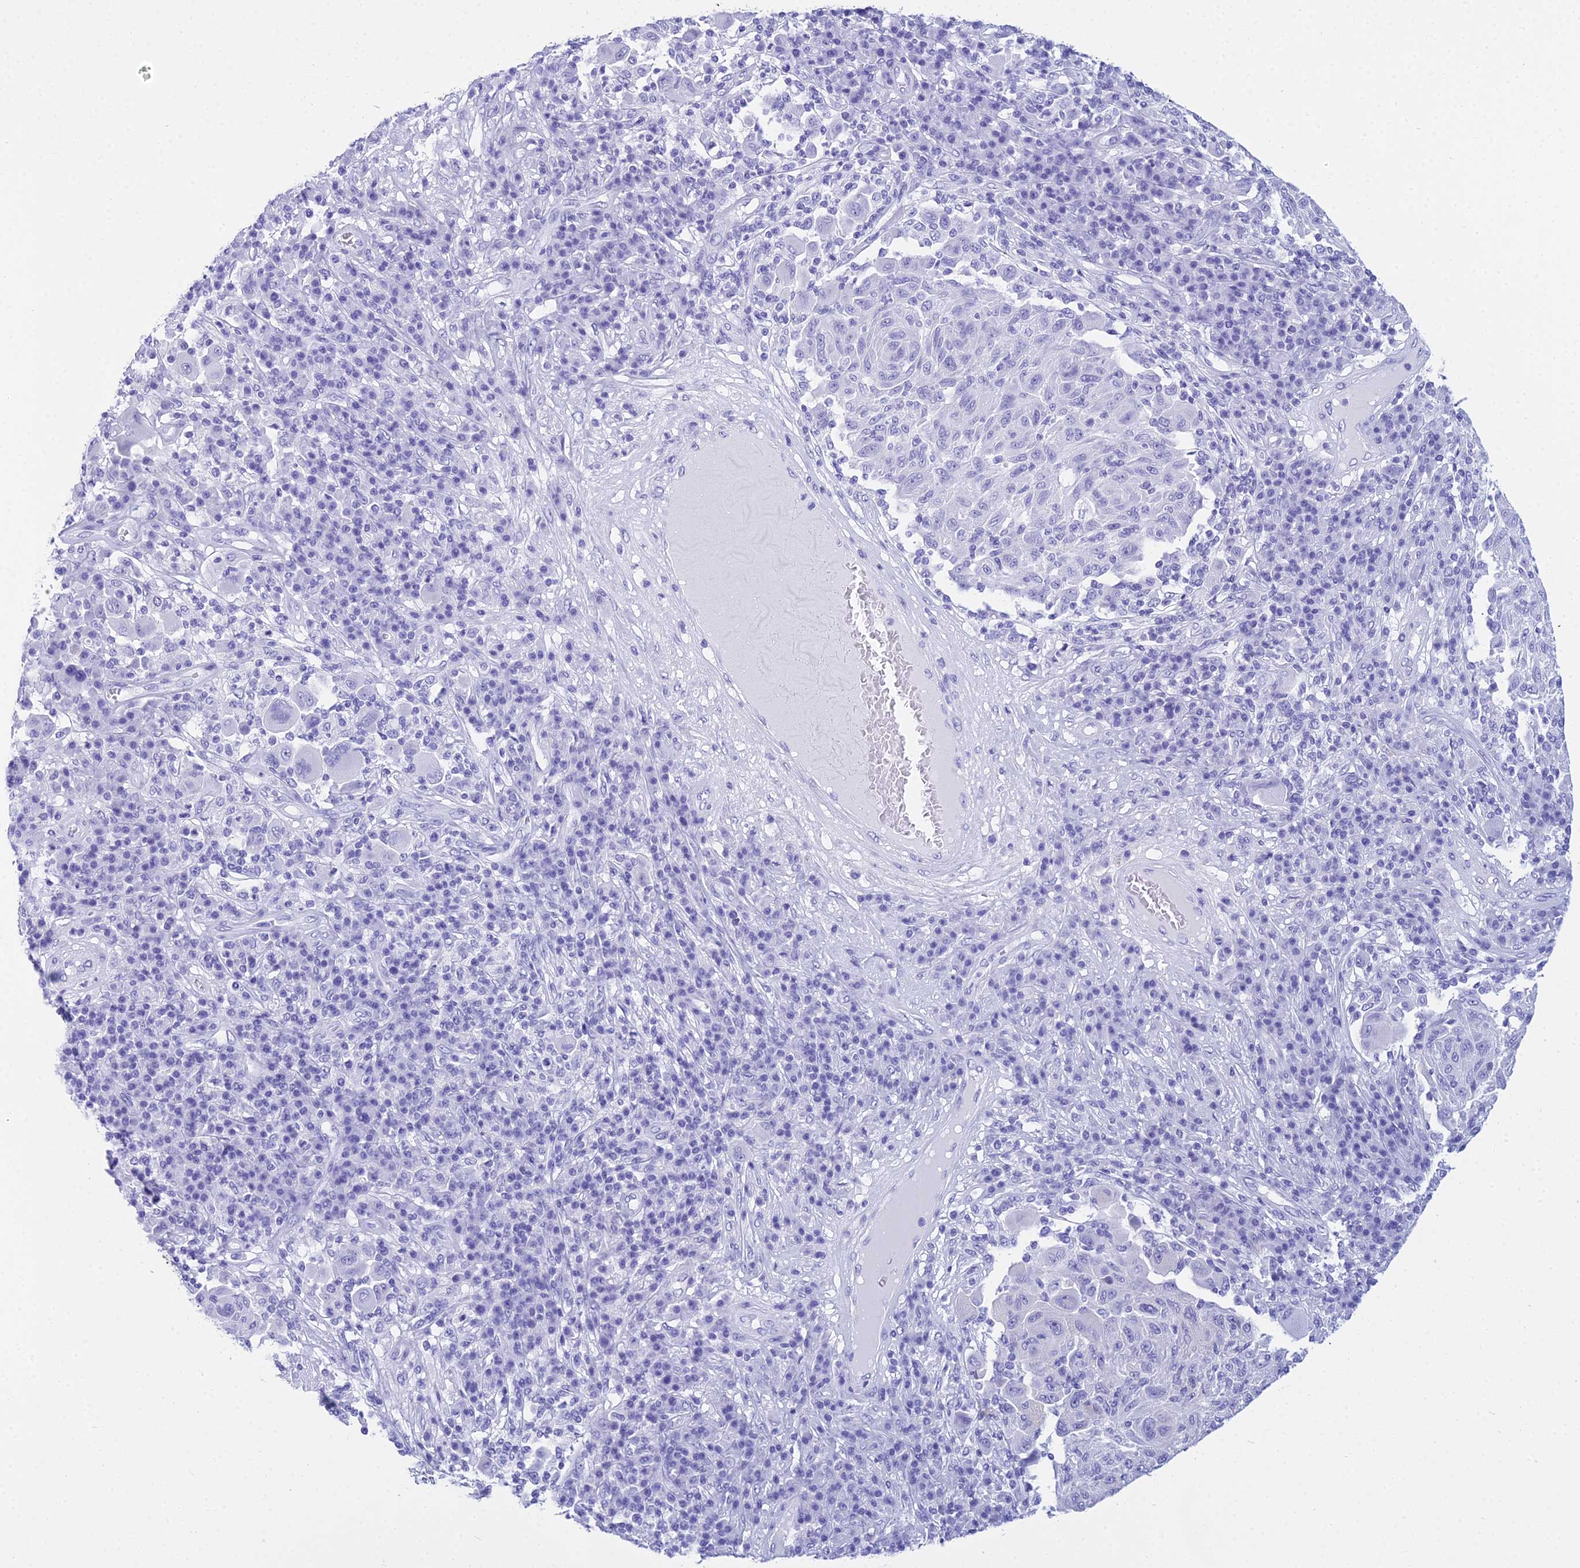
{"staining": {"intensity": "negative", "quantity": "none", "location": "none"}, "tissue": "melanoma", "cell_type": "Tumor cells", "image_type": "cancer", "snomed": [{"axis": "morphology", "description": "Malignant melanoma, NOS"}, {"axis": "topography", "description": "Skin"}], "caption": "Immunohistochemistry (IHC) histopathology image of human malignant melanoma stained for a protein (brown), which reveals no positivity in tumor cells.", "gene": "ZNF442", "patient": {"sex": "male", "age": 53}}